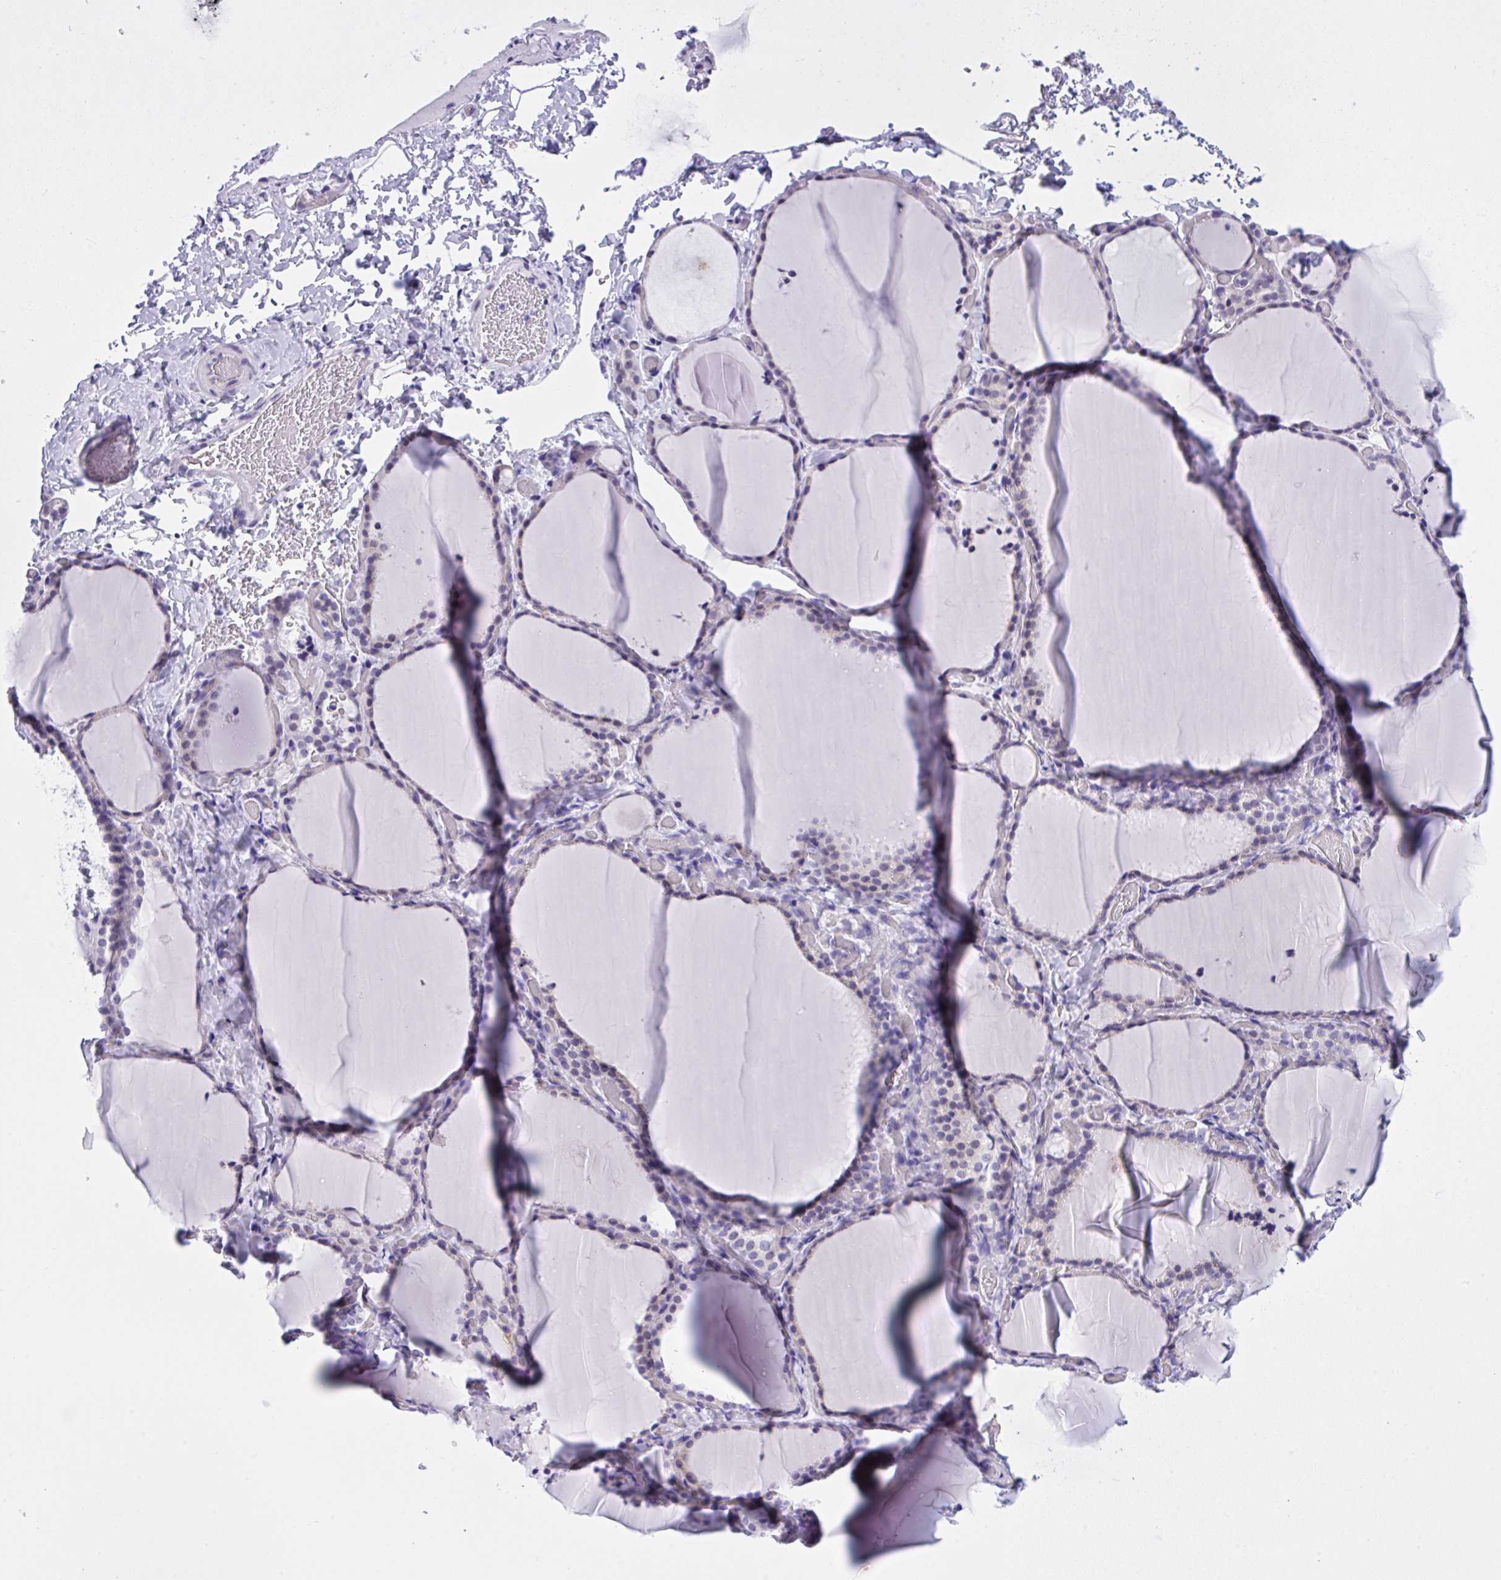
{"staining": {"intensity": "negative", "quantity": "none", "location": "none"}, "tissue": "thyroid gland", "cell_type": "Glandular cells", "image_type": "normal", "snomed": [{"axis": "morphology", "description": "Normal tissue, NOS"}, {"axis": "topography", "description": "Thyroid gland"}], "caption": "The photomicrograph demonstrates no staining of glandular cells in normal thyroid gland.", "gene": "YBX2", "patient": {"sex": "female", "age": 22}}